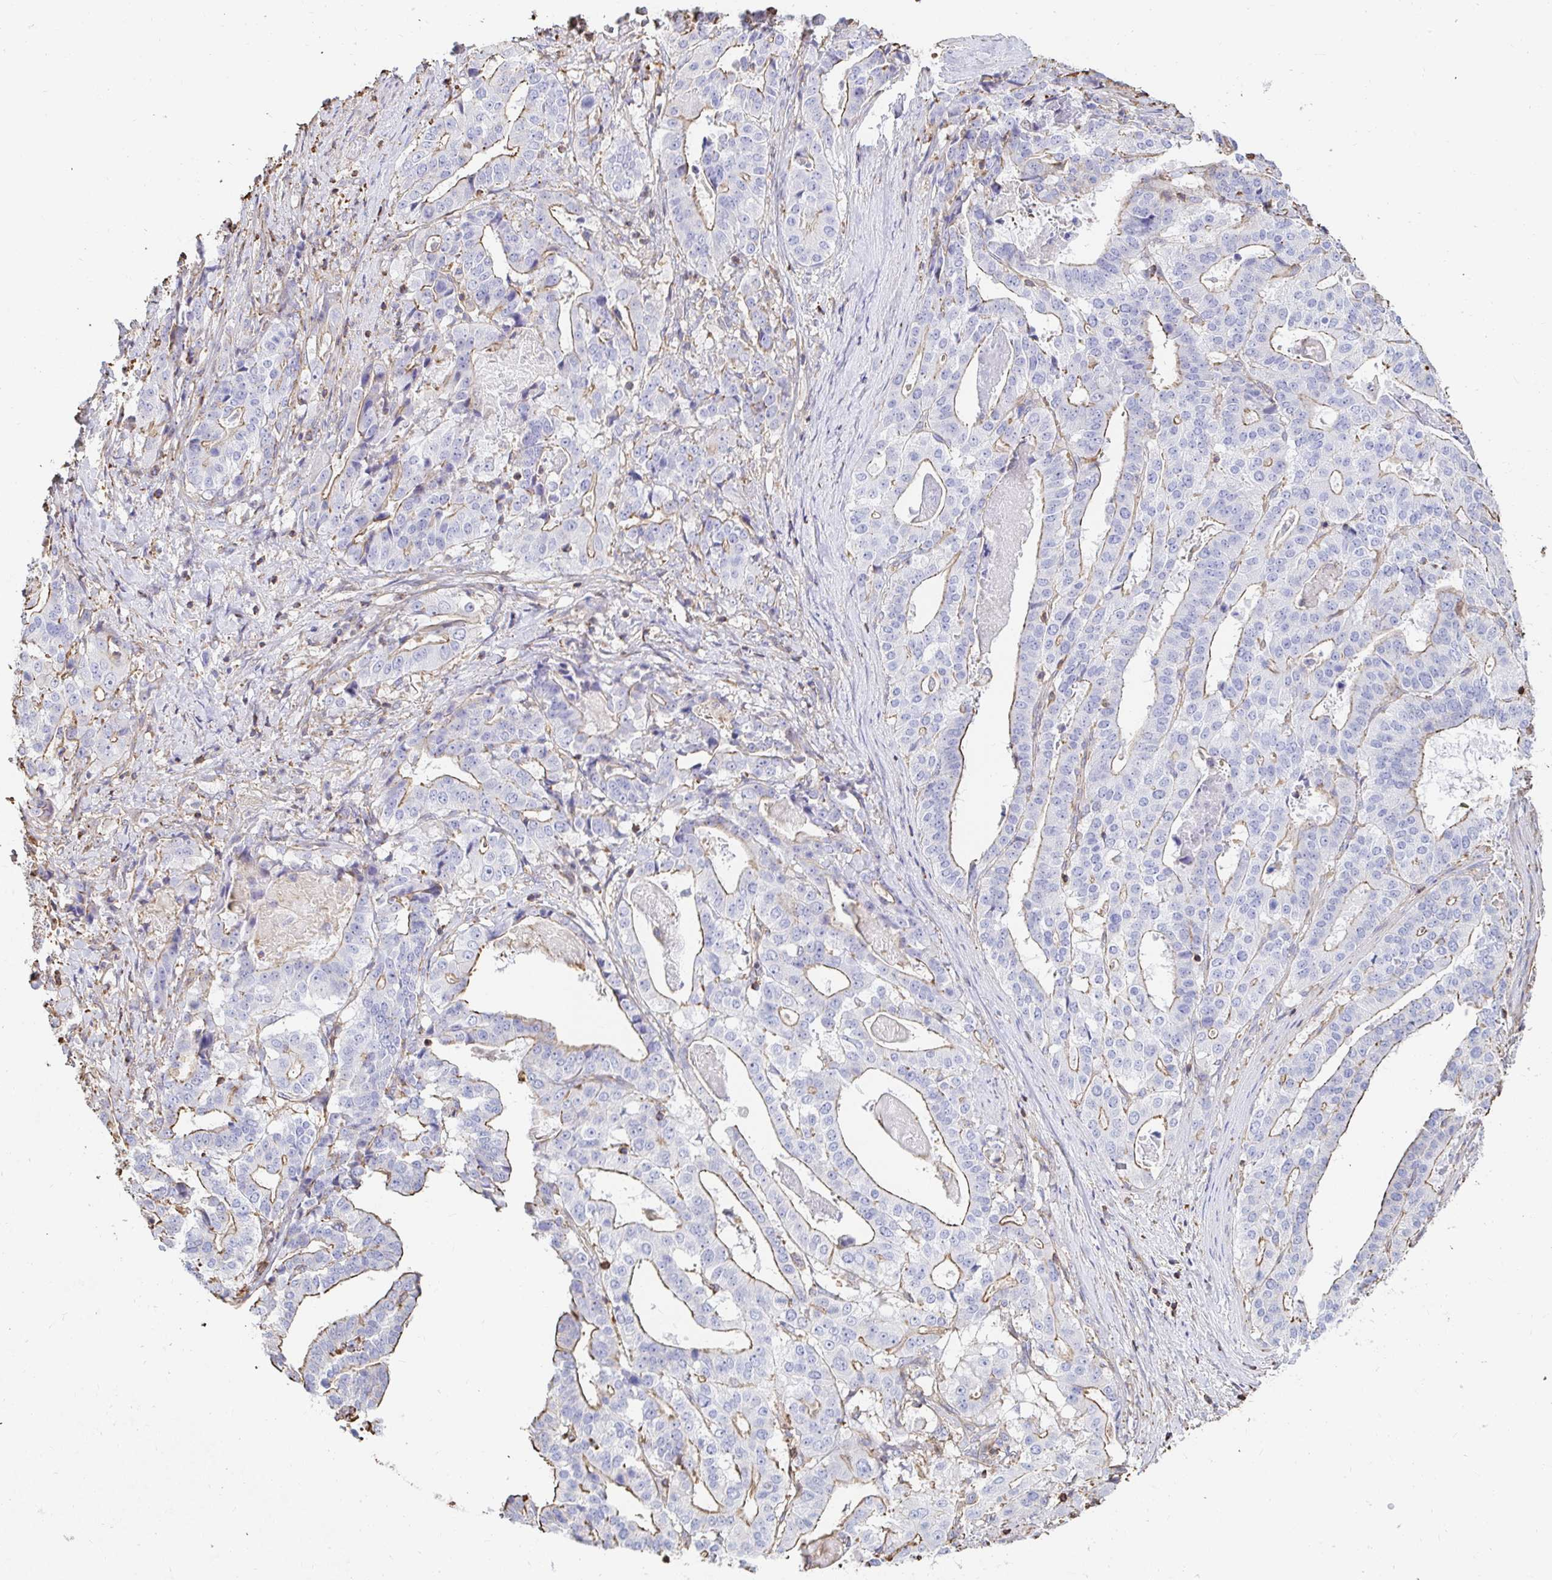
{"staining": {"intensity": "weak", "quantity": ">75%", "location": "cytoplasmic/membranous"}, "tissue": "stomach cancer", "cell_type": "Tumor cells", "image_type": "cancer", "snomed": [{"axis": "morphology", "description": "Adenocarcinoma, NOS"}, {"axis": "topography", "description": "Stomach"}], "caption": "Immunohistochemistry (IHC) (DAB (3,3'-diaminobenzidine)) staining of human stomach cancer (adenocarcinoma) shows weak cytoplasmic/membranous protein positivity in about >75% of tumor cells. (DAB IHC, brown staining for protein, blue staining for nuclei).", "gene": "PTPN14", "patient": {"sex": "male", "age": 48}}